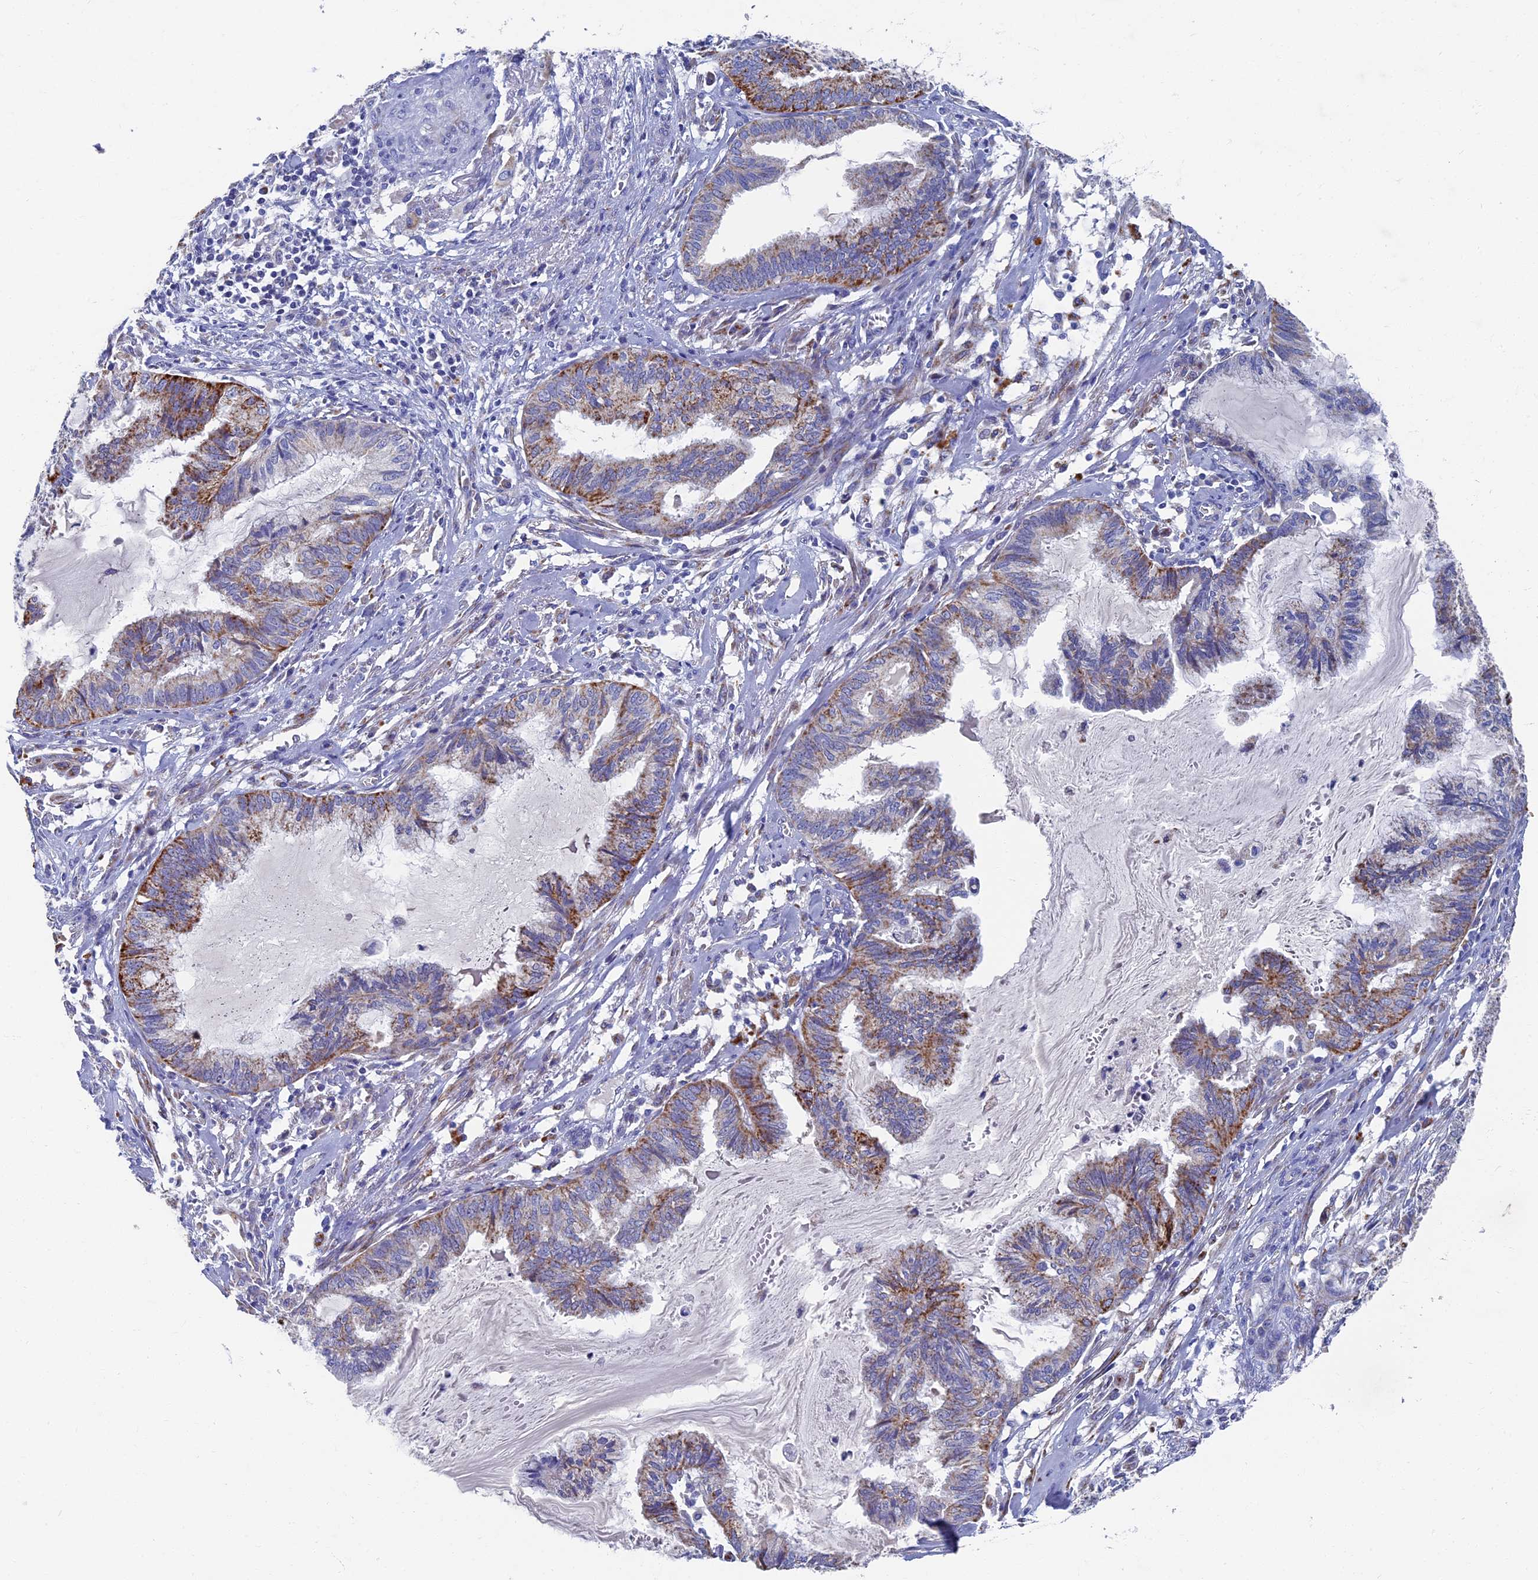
{"staining": {"intensity": "moderate", "quantity": "<25%", "location": "cytoplasmic/membranous"}, "tissue": "endometrial cancer", "cell_type": "Tumor cells", "image_type": "cancer", "snomed": [{"axis": "morphology", "description": "Adenocarcinoma, NOS"}, {"axis": "topography", "description": "Endometrium"}], "caption": "Protein staining of endometrial cancer tissue displays moderate cytoplasmic/membranous staining in approximately <25% of tumor cells.", "gene": "OAT", "patient": {"sex": "female", "age": 86}}